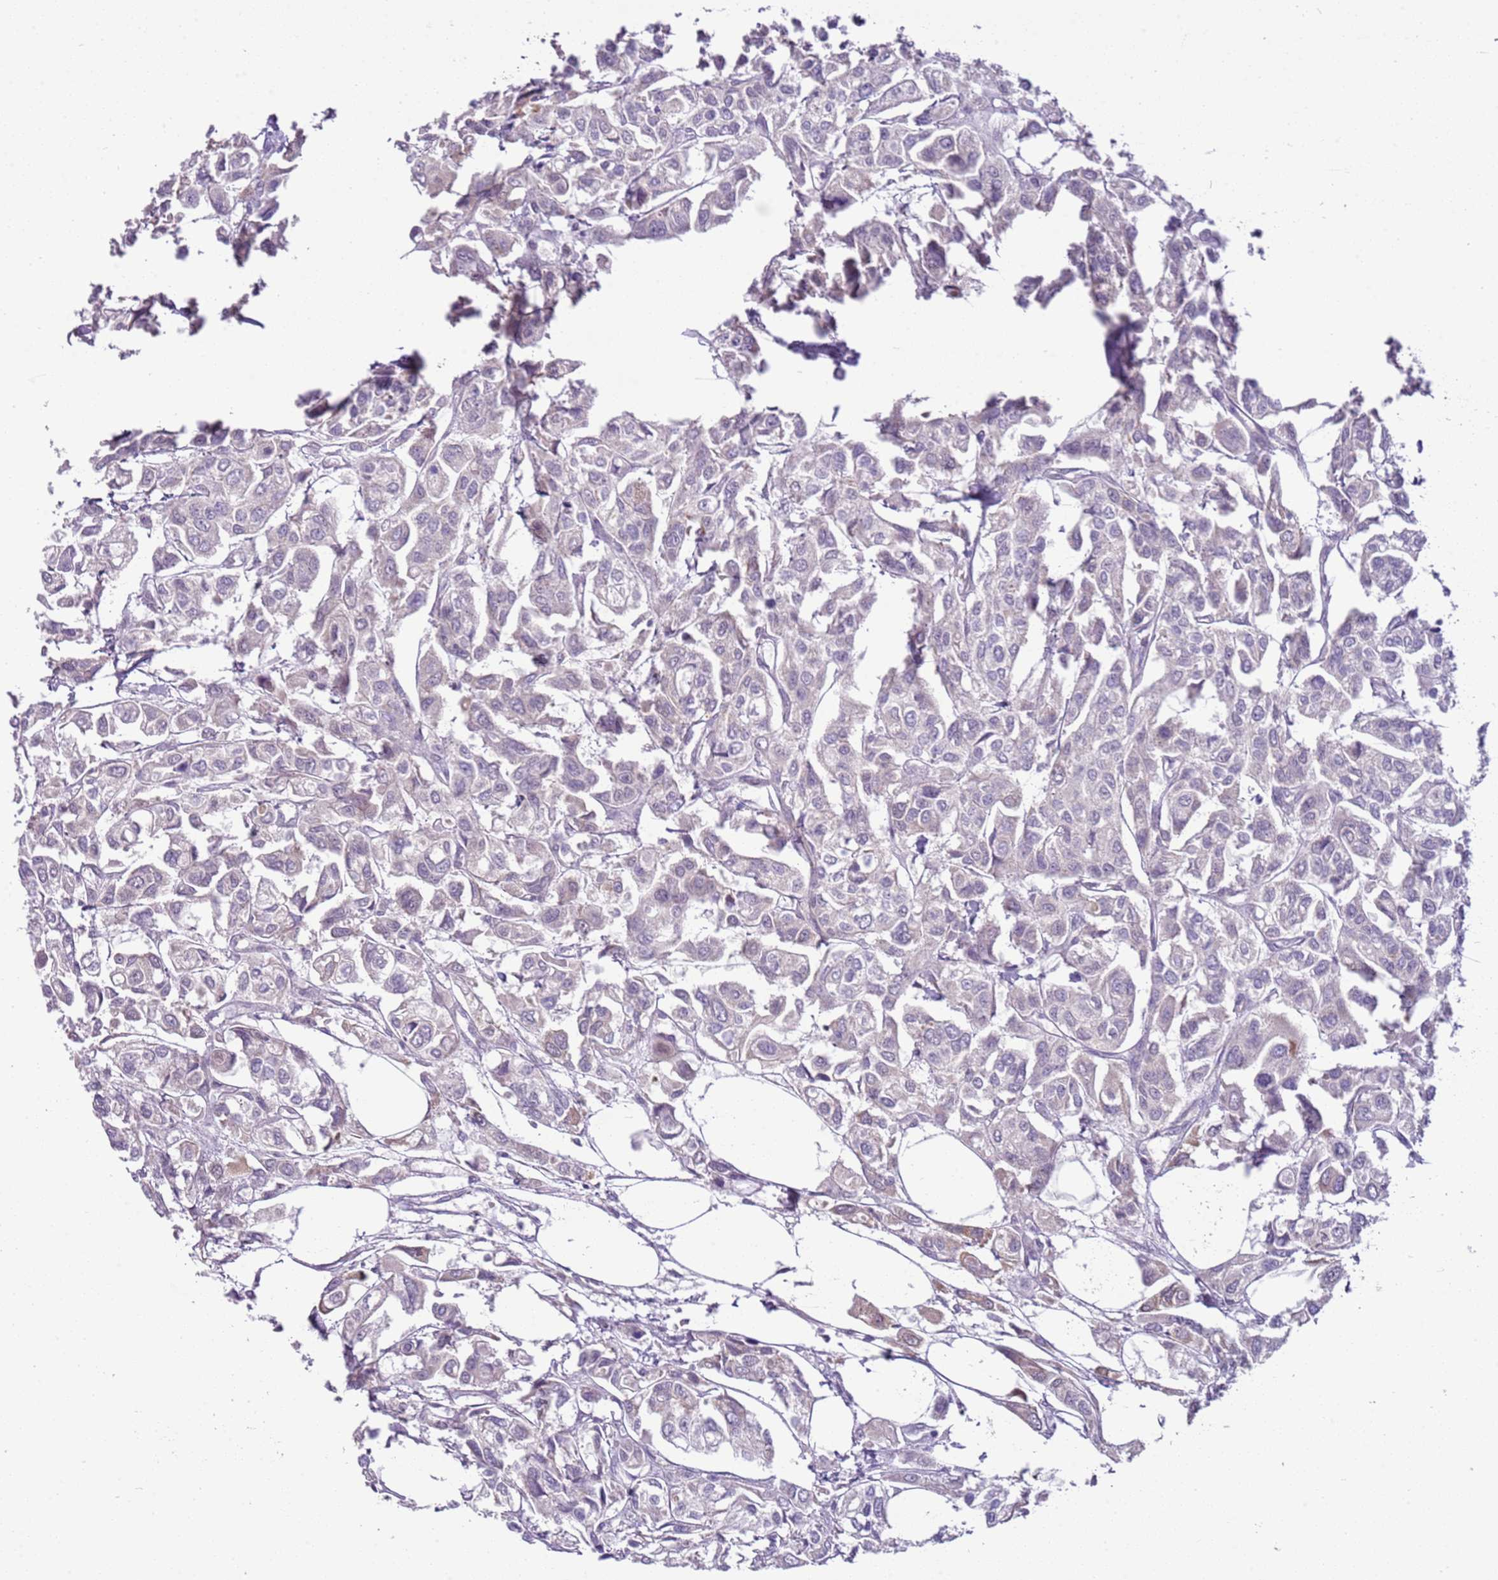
{"staining": {"intensity": "negative", "quantity": "none", "location": "none"}, "tissue": "urothelial cancer", "cell_type": "Tumor cells", "image_type": "cancer", "snomed": [{"axis": "morphology", "description": "Urothelial carcinoma, High grade"}, {"axis": "topography", "description": "Urinary bladder"}], "caption": "Immunohistochemistry of high-grade urothelial carcinoma demonstrates no expression in tumor cells.", "gene": "FAM120C", "patient": {"sex": "male", "age": 67}}